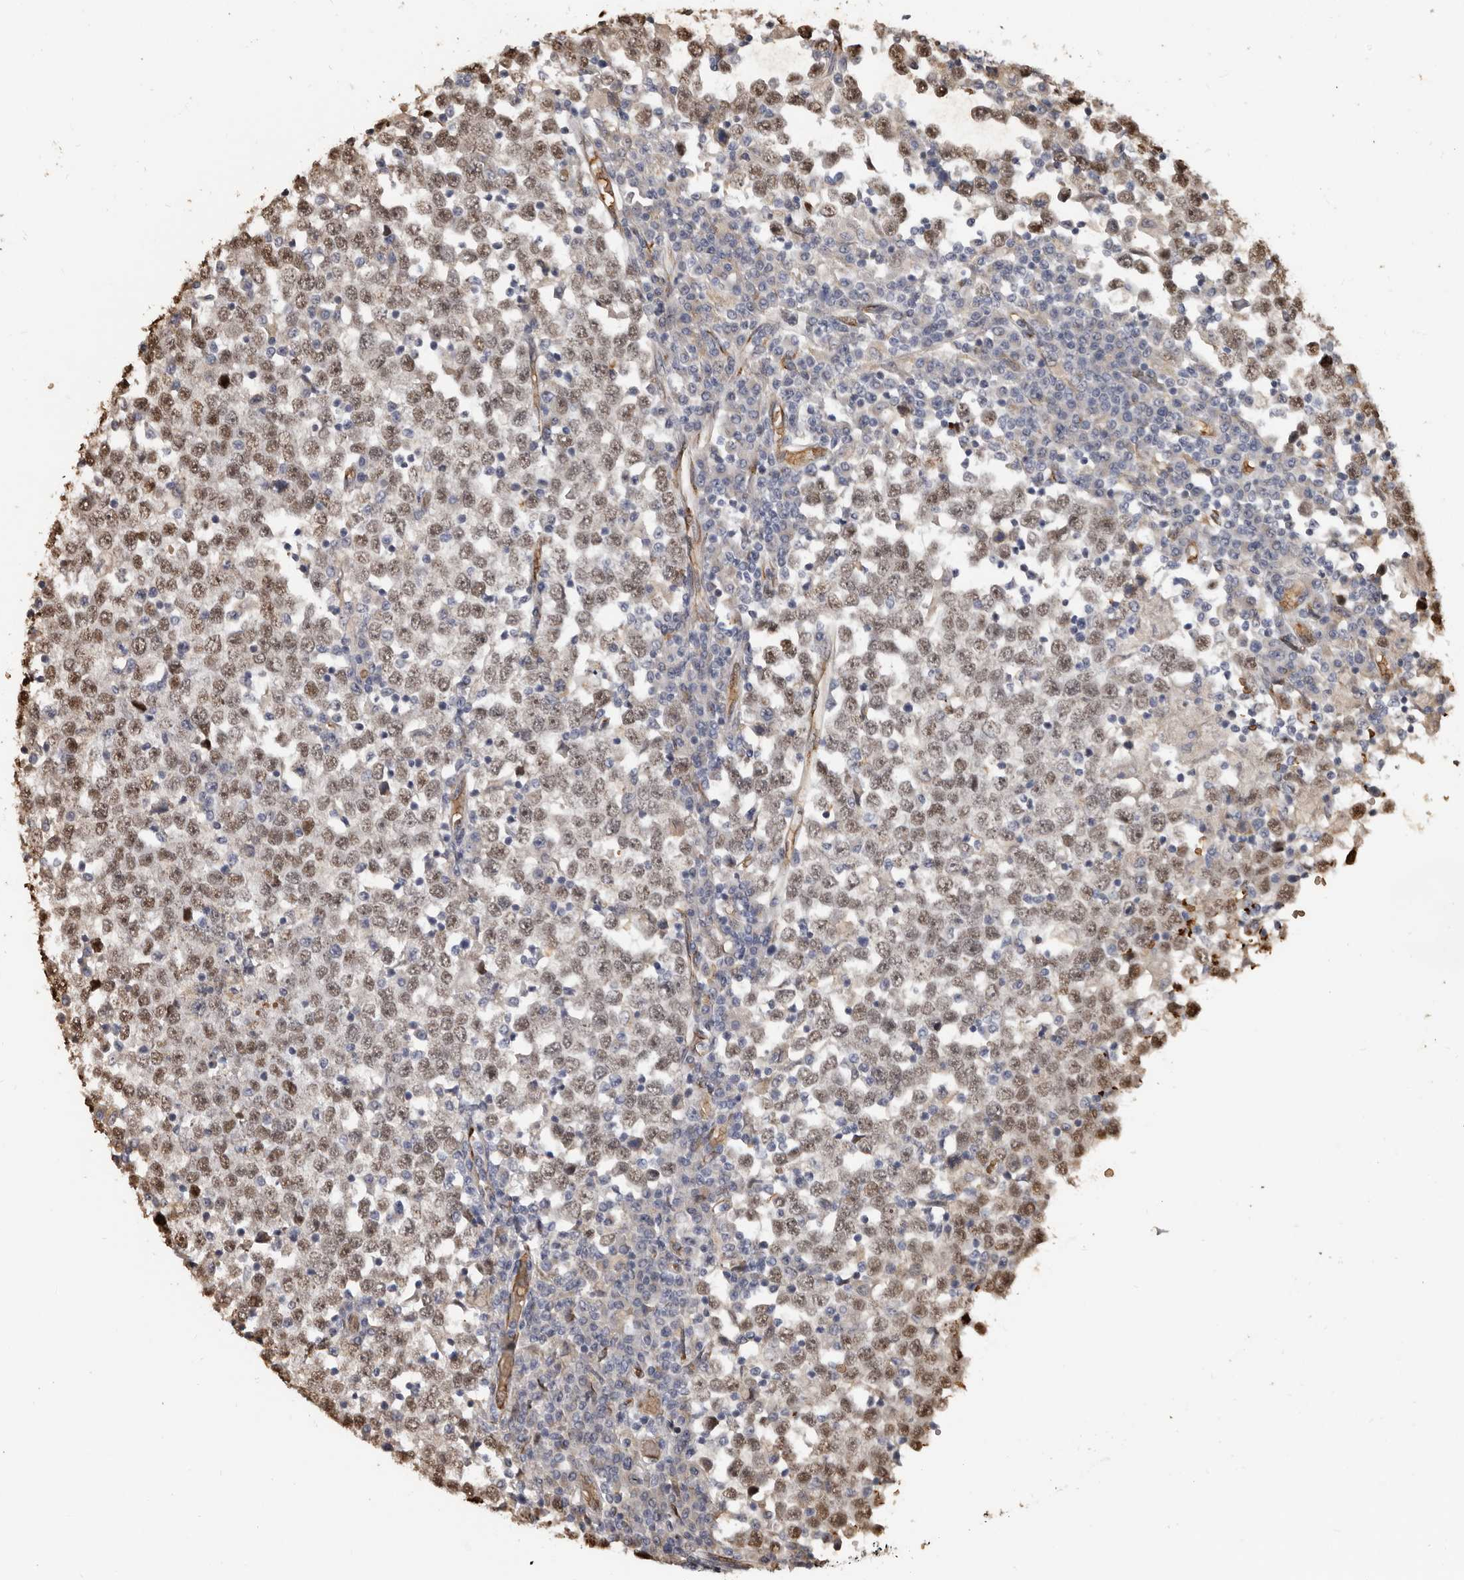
{"staining": {"intensity": "weak", "quantity": ">75%", "location": "nuclear"}, "tissue": "testis cancer", "cell_type": "Tumor cells", "image_type": "cancer", "snomed": [{"axis": "morphology", "description": "Seminoma, NOS"}, {"axis": "topography", "description": "Testis"}], "caption": "Testis cancer (seminoma) was stained to show a protein in brown. There is low levels of weak nuclear staining in approximately >75% of tumor cells.", "gene": "ENTREP1", "patient": {"sex": "male", "age": 65}}